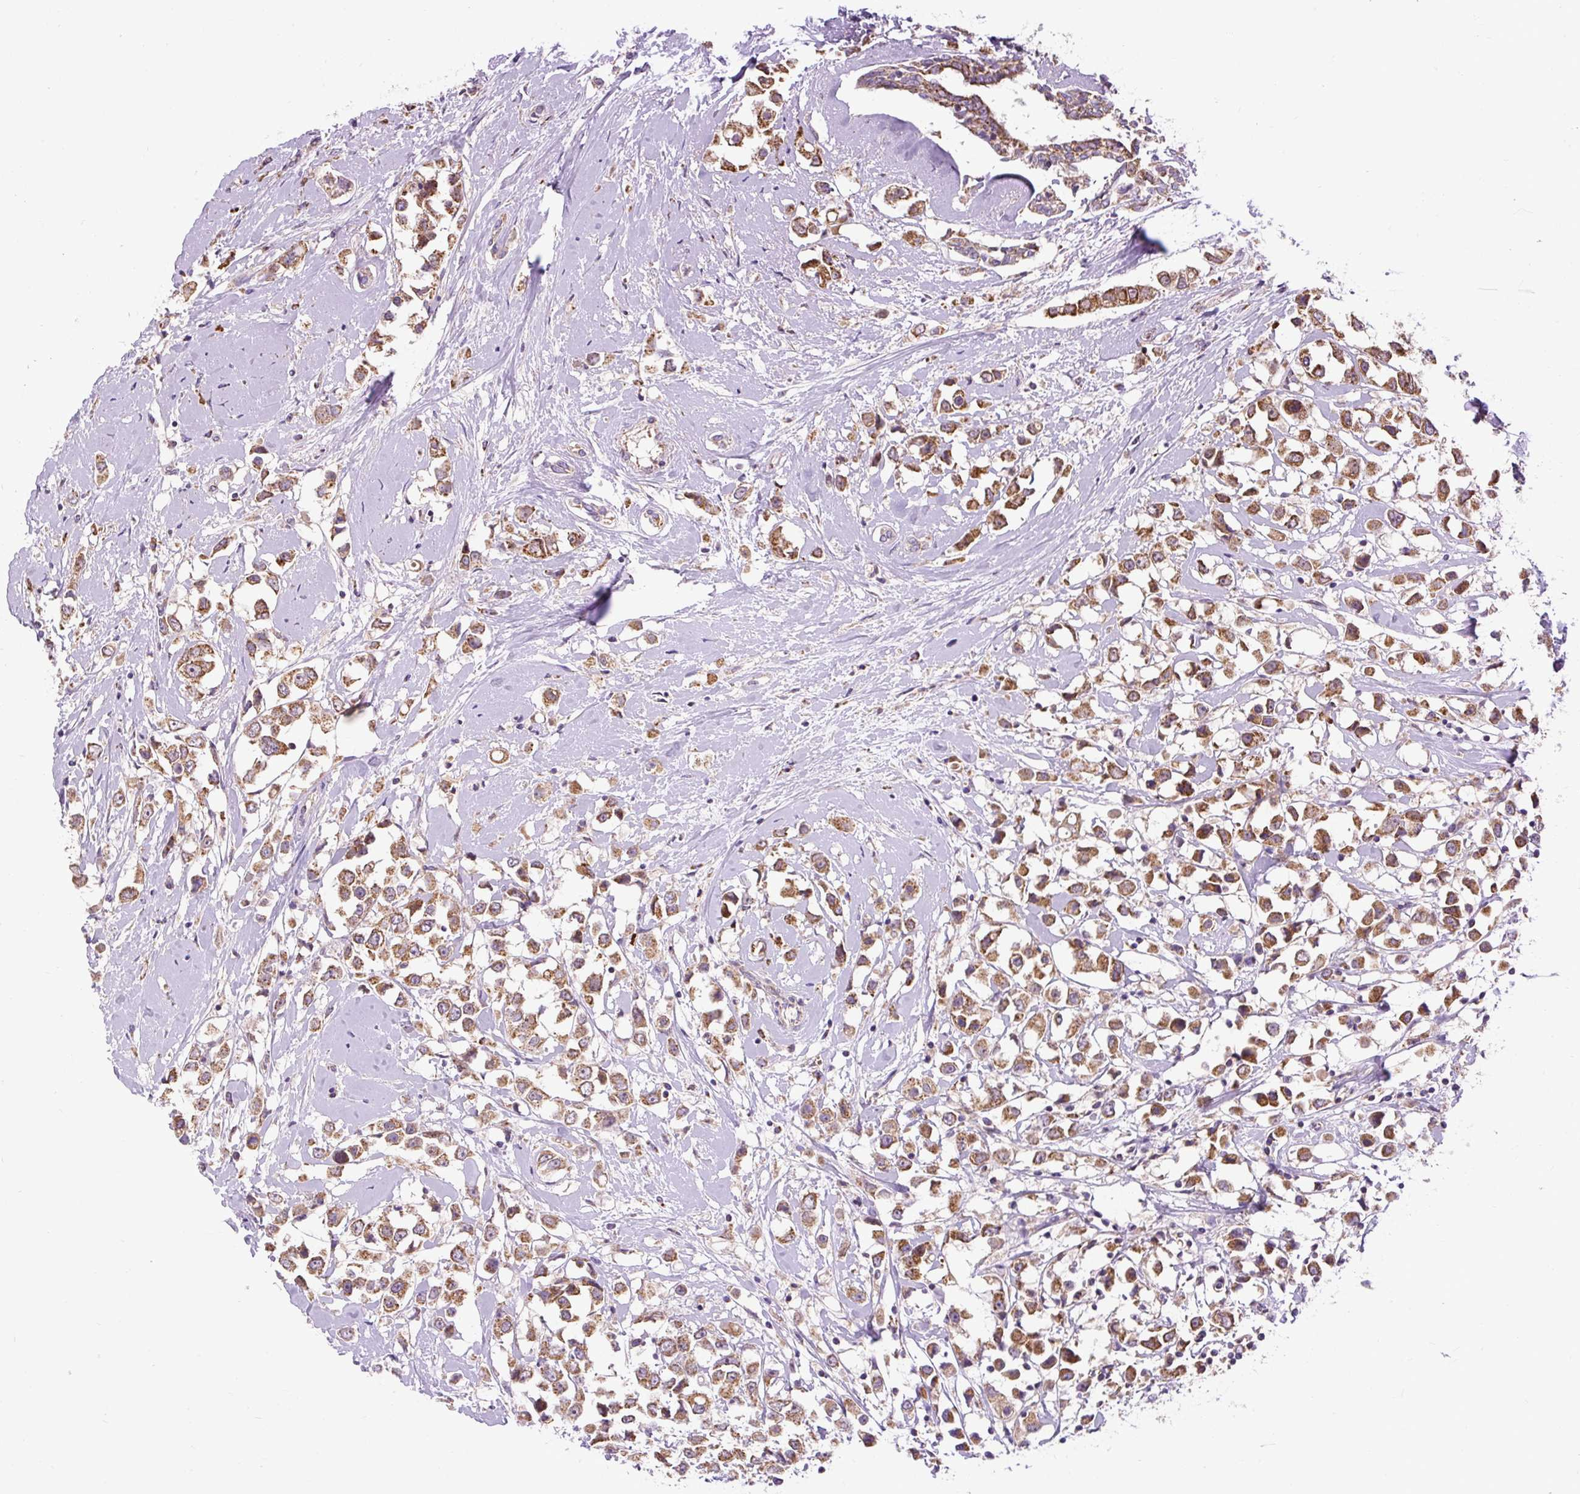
{"staining": {"intensity": "strong", "quantity": ">75%", "location": "cytoplasmic/membranous"}, "tissue": "breast cancer", "cell_type": "Tumor cells", "image_type": "cancer", "snomed": [{"axis": "morphology", "description": "Duct carcinoma"}, {"axis": "topography", "description": "Breast"}], "caption": "Breast cancer (intraductal carcinoma) stained with a brown dye shows strong cytoplasmic/membranous positive positivity in approximately >75% of tumor cells.", "gene": "TM2D3", "patient": {"sex": "female", "age": 61}}